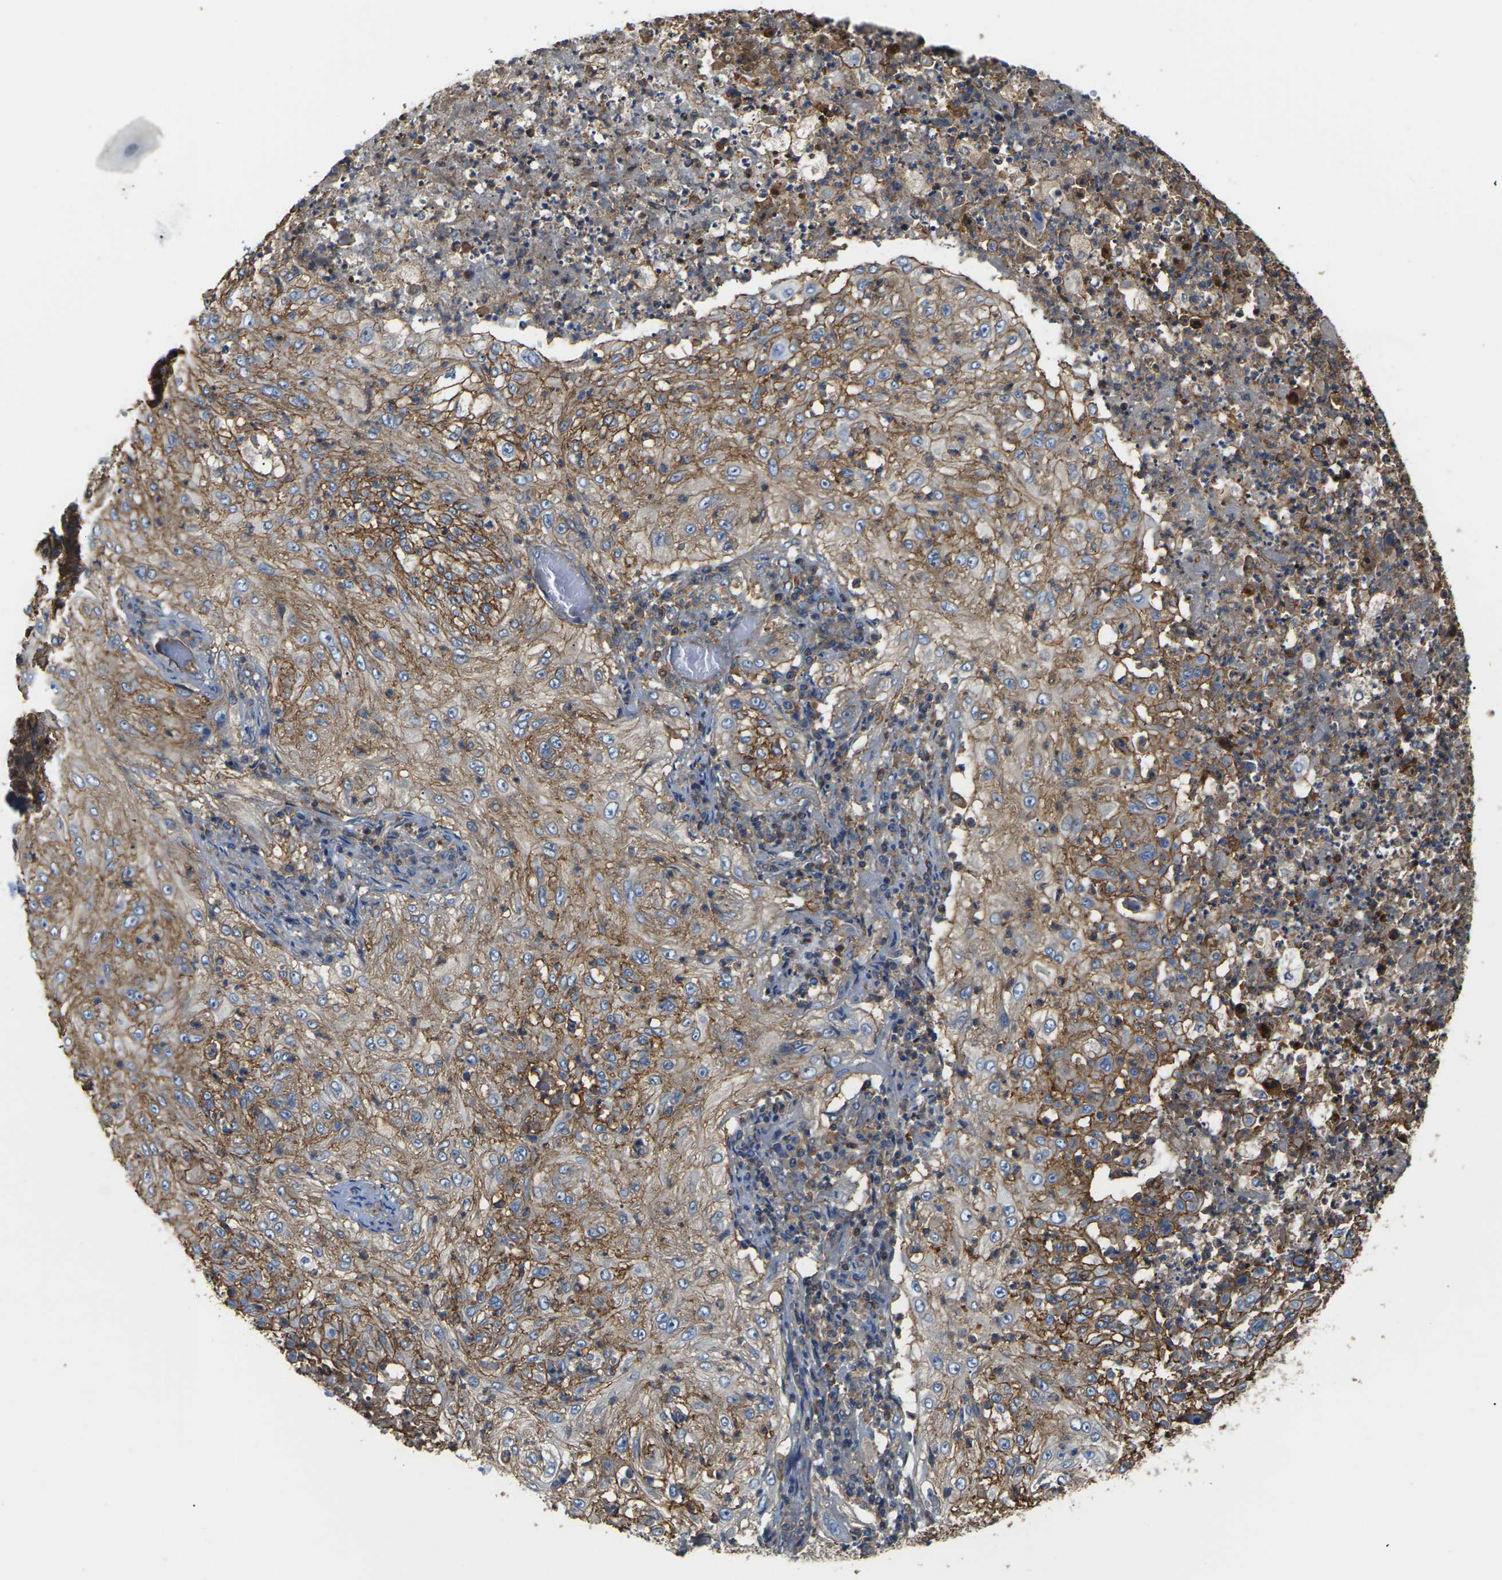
{"staining": {"intensity": "moderate", "quantity": "25%-75%", "location": "cytoplasmic/membranous"}, "tissue": "lung cancer", "cell_type": "Tumor cells", "image_type": "cancer", "snomed": [{"axis": "morphology", "description": "Inflammation, NOS"}, {"axis": "morphology", "description": "Squamous cell carcinoma, NOS"}, {"axis": "topography", "description": "Lymph node"}, {"axis": "topography", "description": "Soft tissue"}, {"axis": "topography", "description": "Lung"}], "caption": "Squamous cell carcinoma (lung) was stained to show a protein in brown. There is medium levels of moderate cytoplasmic/membranous staining in about 25%-75% of tumor cells.", "gene": "IQGAP1", "patient": {"sex": "male", "age": 66}}